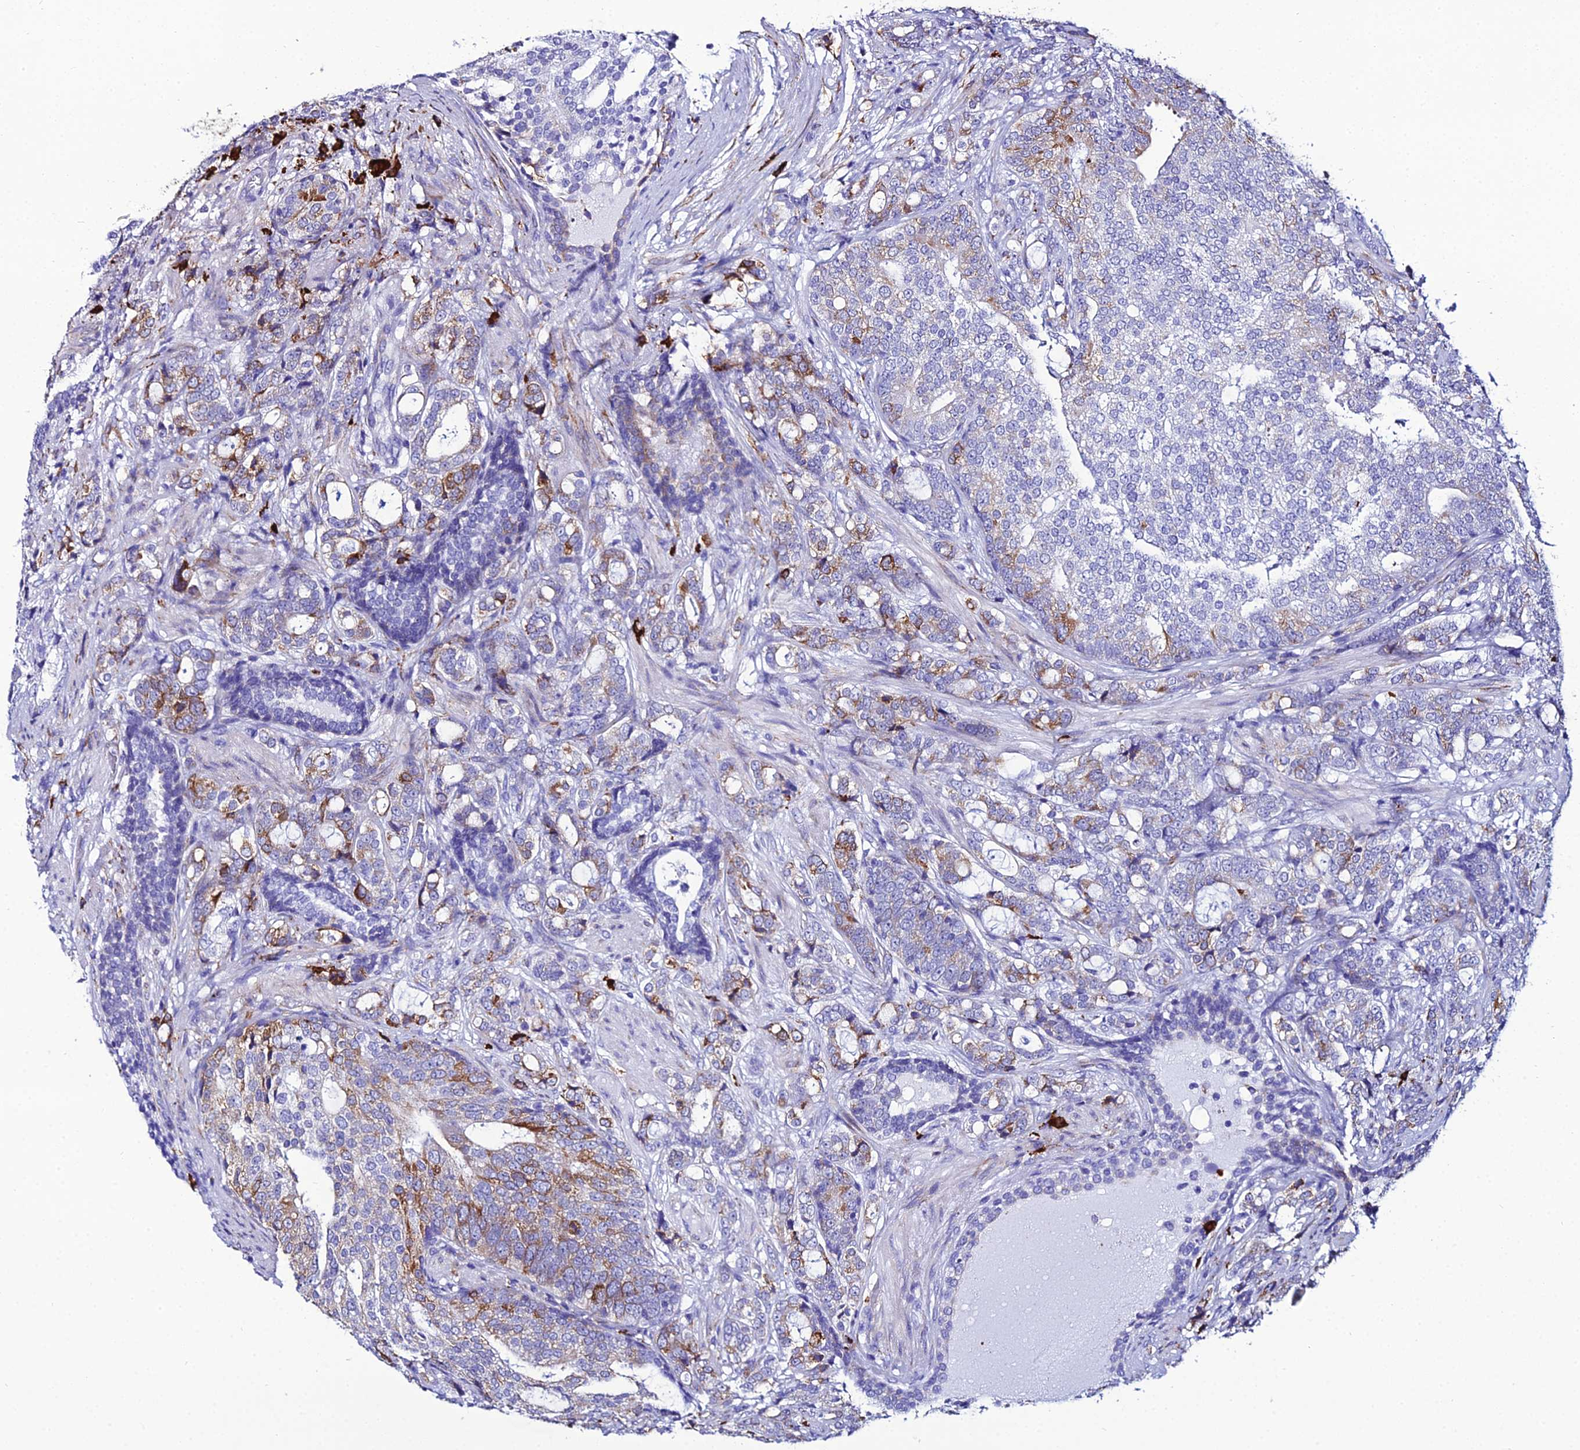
{"staining": {"intensity": "moderate", "quantity": "<25%", "location": "cytoplasmic/membranous"}, "tissue": "prostate cancer", "cell_type": "Tumor cells", "image_type": "cancer", "snomed": [{"axis": "morphology", "description": "Adenocarcinoma, High grade"}, {"axis": "topography", "description": "Prostate"}], "caption": "Prostate adenocarcinoma (high-grade) stained with DAB (3,3'-diaminobenzidine) immunohistochemistry demonstrates low levels of moderate cytoplasmic/membranous positivity in about <25% of tumor cells. (Stains: DAB in brown, nuclei in blue, Microscopy: brightfield microscopy at high magnification).", "gene": "TXNDC5", "patient": {"sex": "male", "age": 67}}